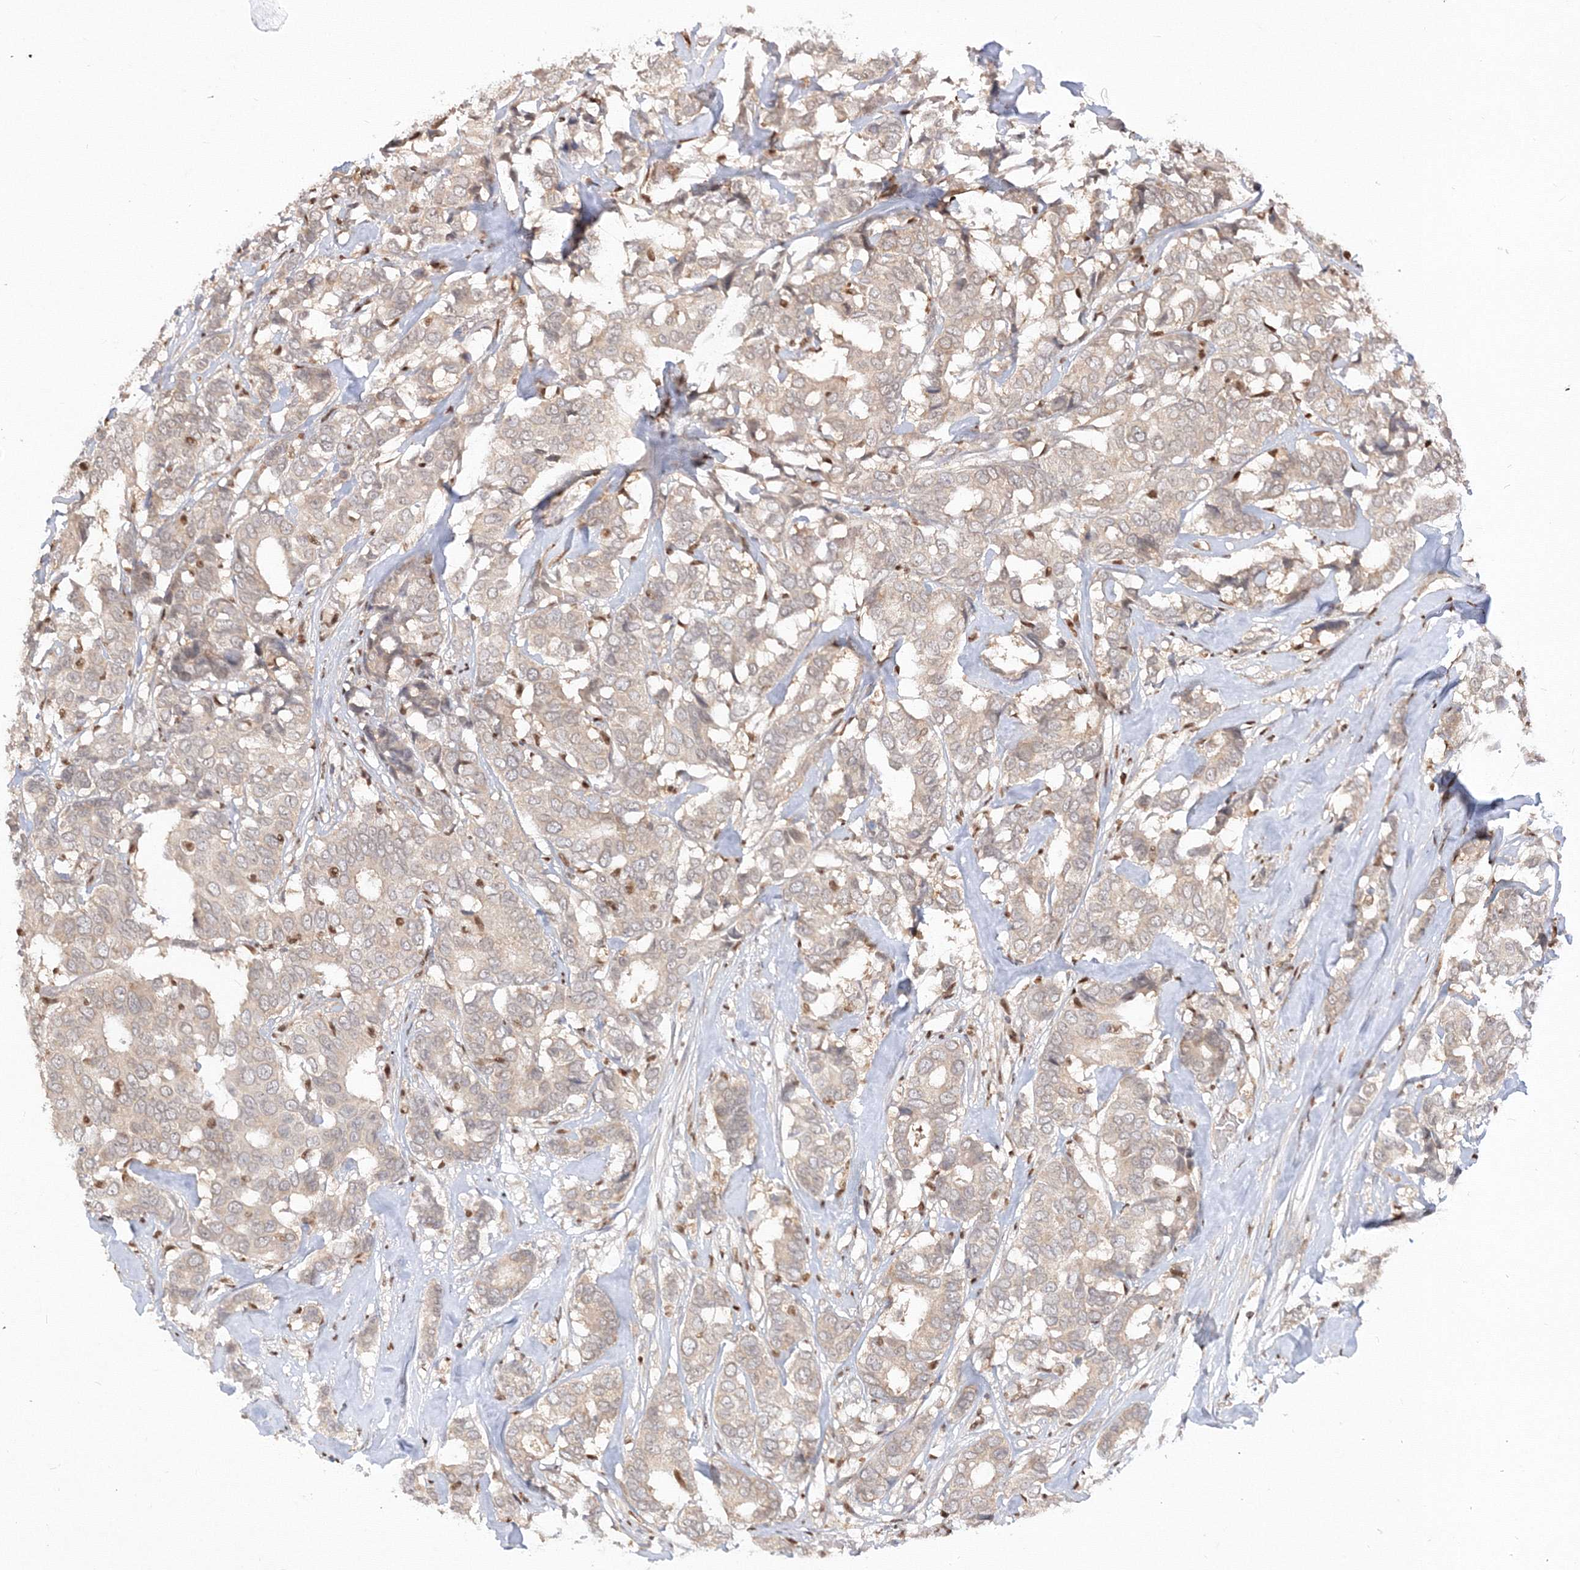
{"staining": {"intensity": "weak", "quantity": "<25%", "location": "cytoplasmic/membranous"}, "tissue": "breast cancer", "cell_type": "Tumor cells", "image_type": "cancer", "snomed": [{"axis": "morphology", "description": "Duct carcinoma"}, {"axis": "topography", "description": "Breast"}], "caption": "Immunohistochemical staining of human intraductal carcinoma (breast) shows no significant staining in tumor cells.", "gene": "TMEM50B", "patient": {"sex": "female", "age": 87}}